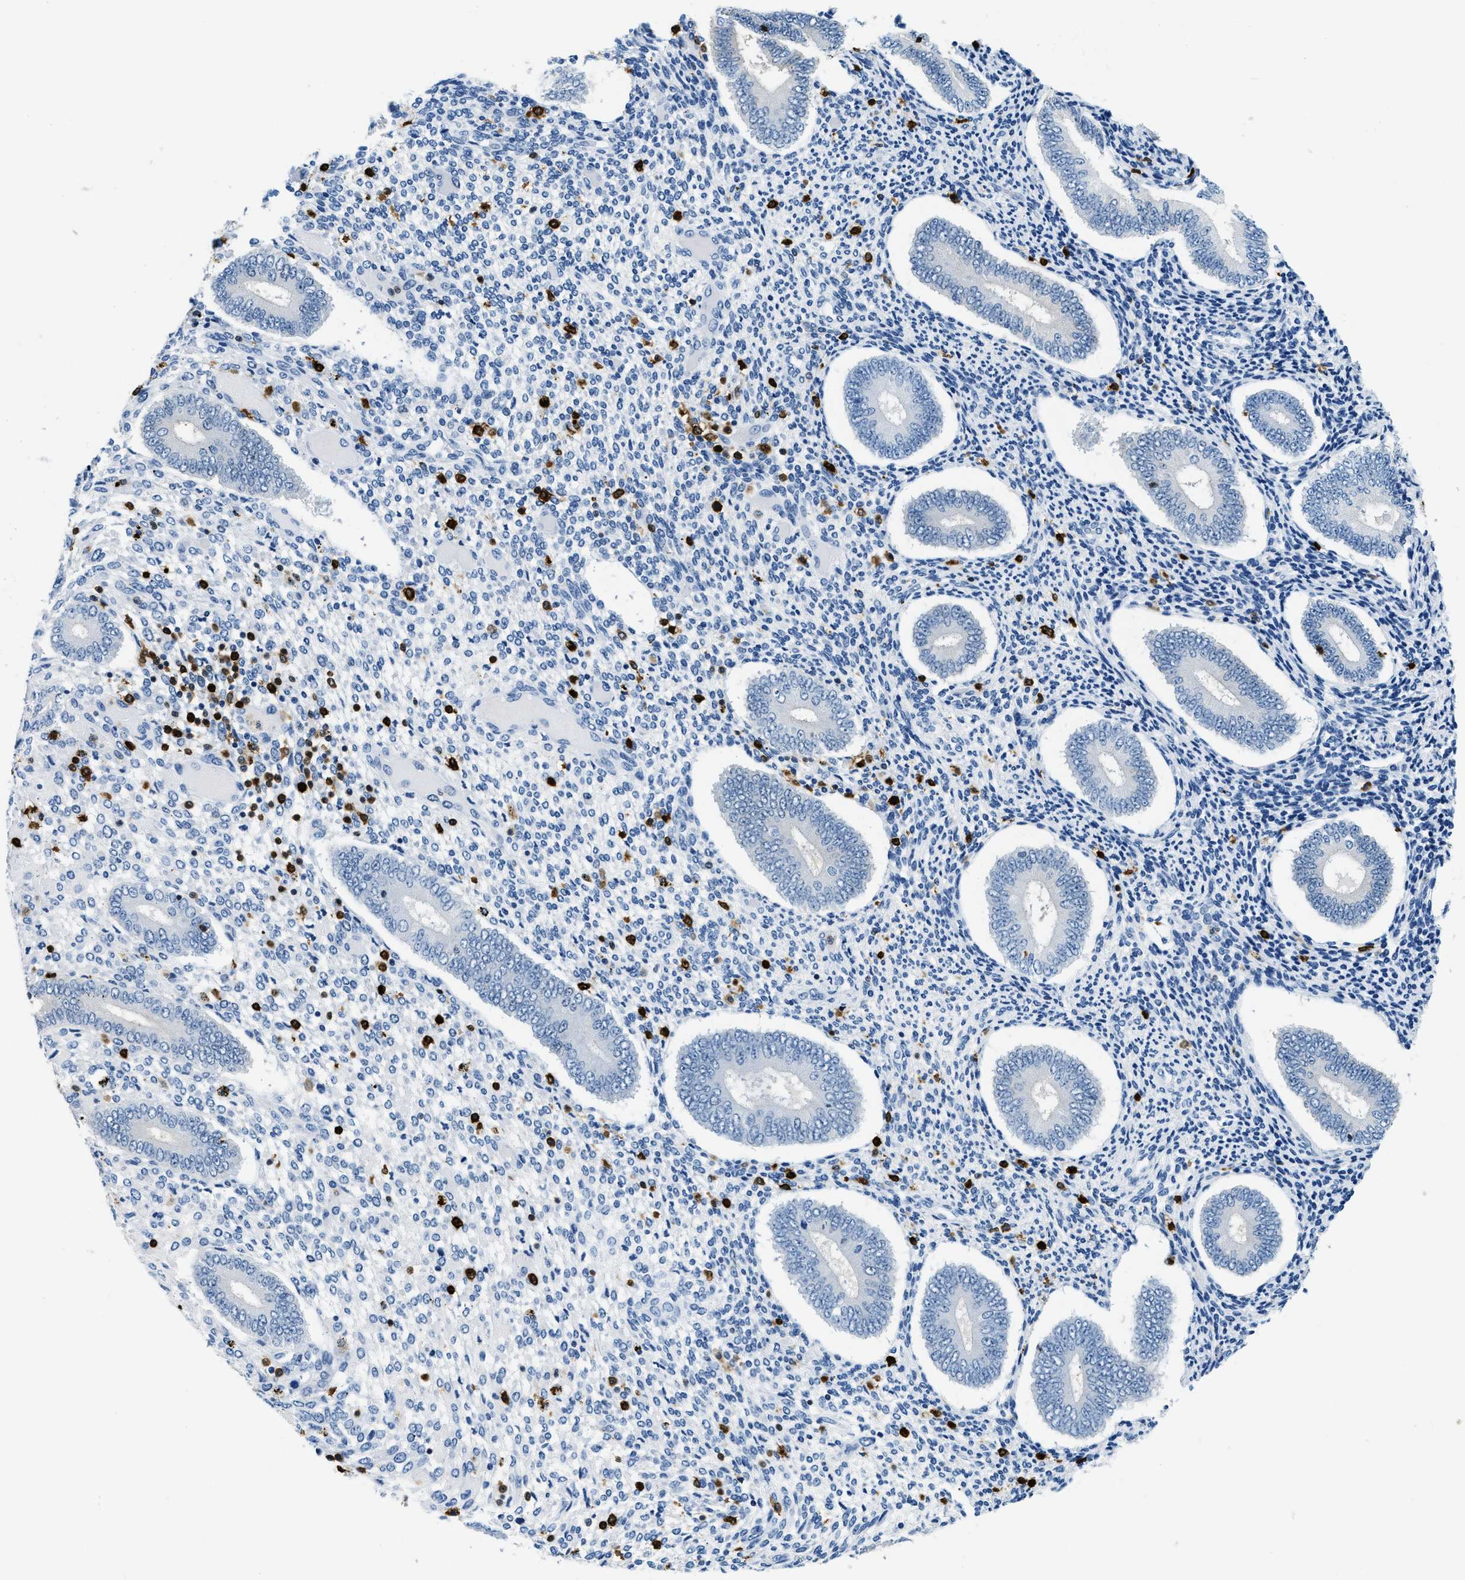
{"staining": {"intensity": "strong", "quantity": "<25%", "location": "cytoplasmic/membranous,nuclear"}, "tissue": "endometrium", "cell_type": "Cells in endometrial stroma", "image_type": "normal", "snomed": [{"axis": "morphology", "description": "Normal tissue, NOS"}, {"axis": "topography", "description": "Endometrium"}], "caption": "Brown immunohistochemical staining in normal human endometrium reveals strong cytoplasmic/membranous,nuclear positivity in about <25% of cells in endometrial stroma.", "gene": "CAPG", "patient": {"sex": "female", "age": 42}}